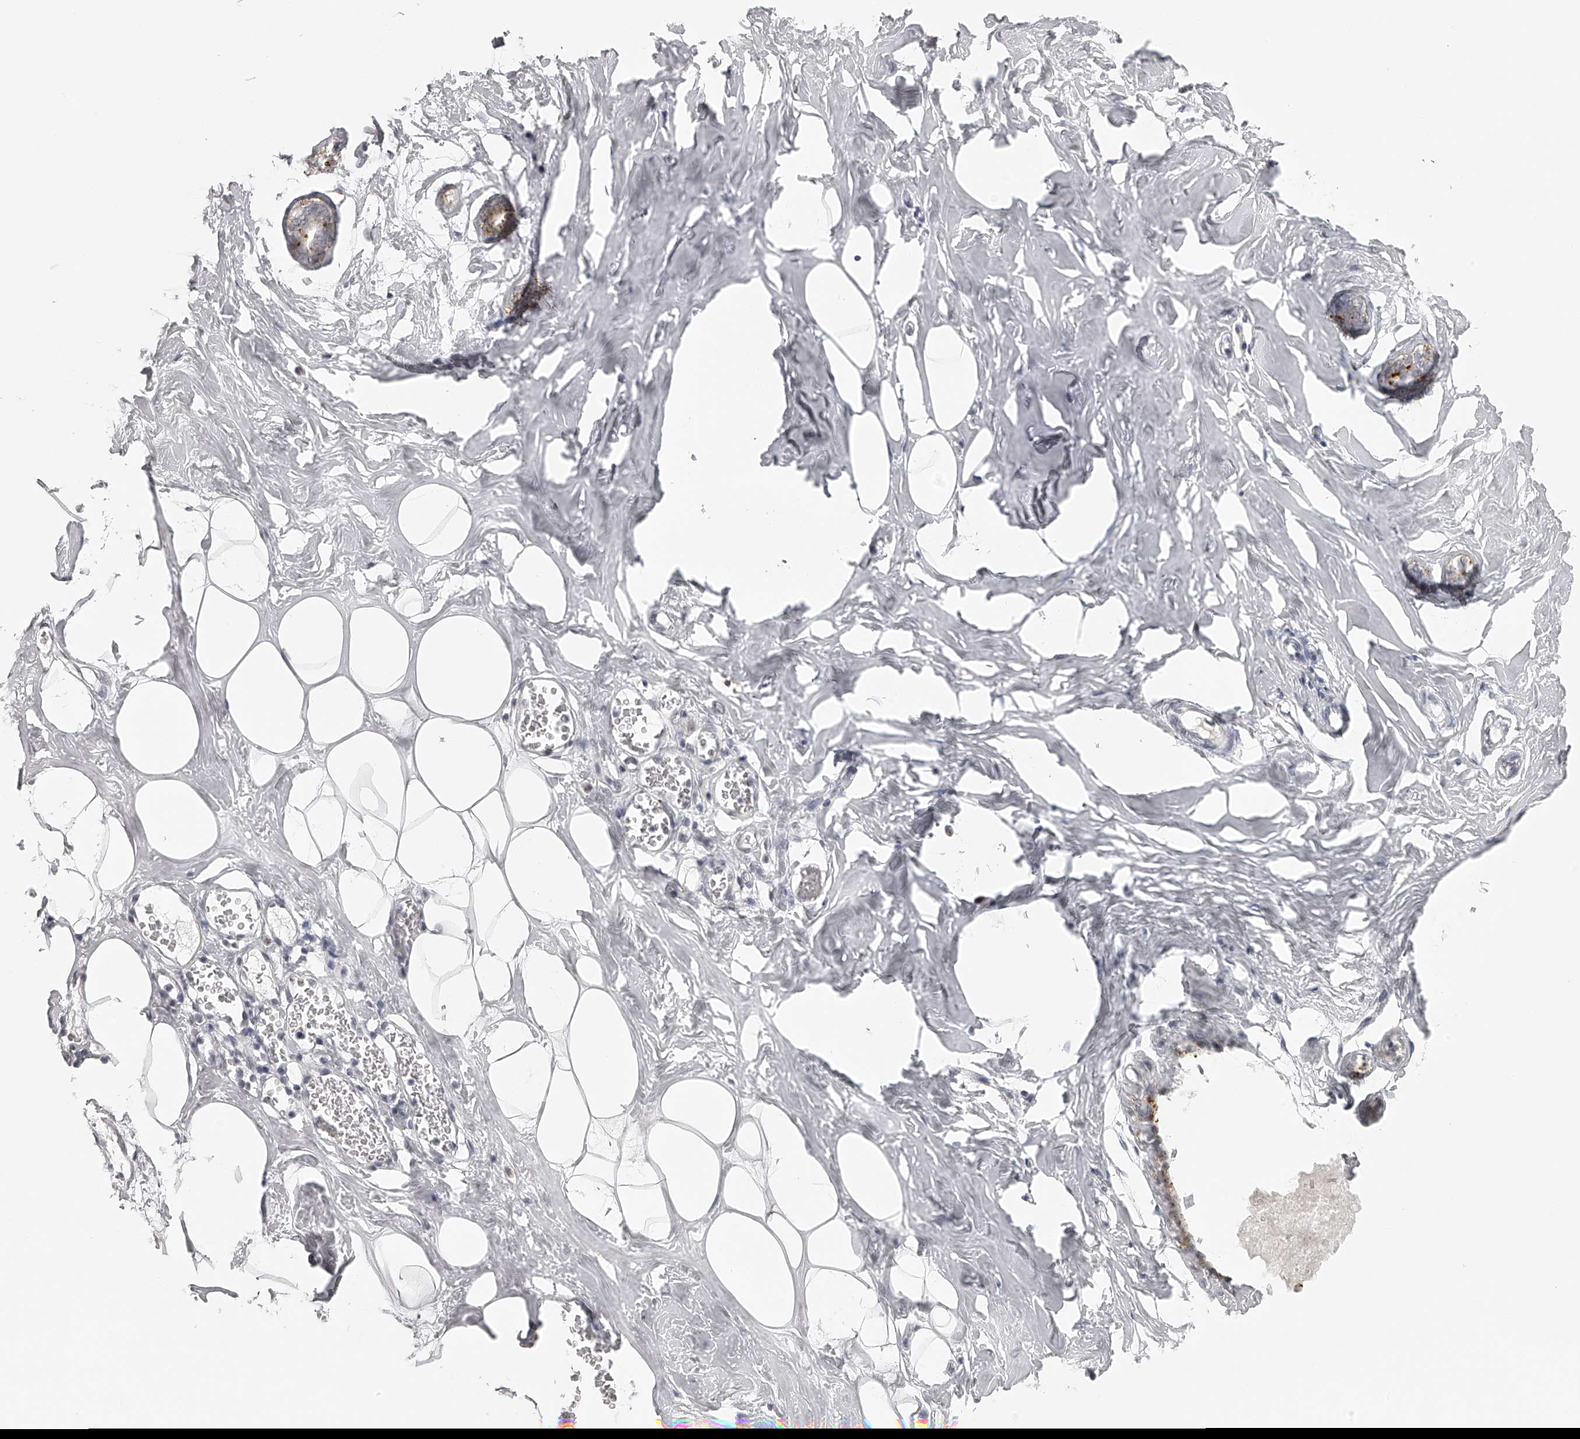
{"staining": {"intensity": "negative", "quantity": "none", "location": "none"}, "tissue": "adipose tissue", "cell_type": "Adipocytes", "image_type": "normal", "snomed": [{"axis": "morphology", "description": "Normal tissue, NOS"}, {"axis": "morphology", "description": "Fibrosis, NOS"}, {"axis": "topography", "description": "Breast"}, {"axis": "topography", "description": "Adipose tissue"}], "caption": "The histopathology image exhibits no staining of adipocytes in normal adipose tissue. (DAB IHC with hematoxylin counter stain).", "gene": "RNF220", "patient": {"sex": "female", "age": 39}}